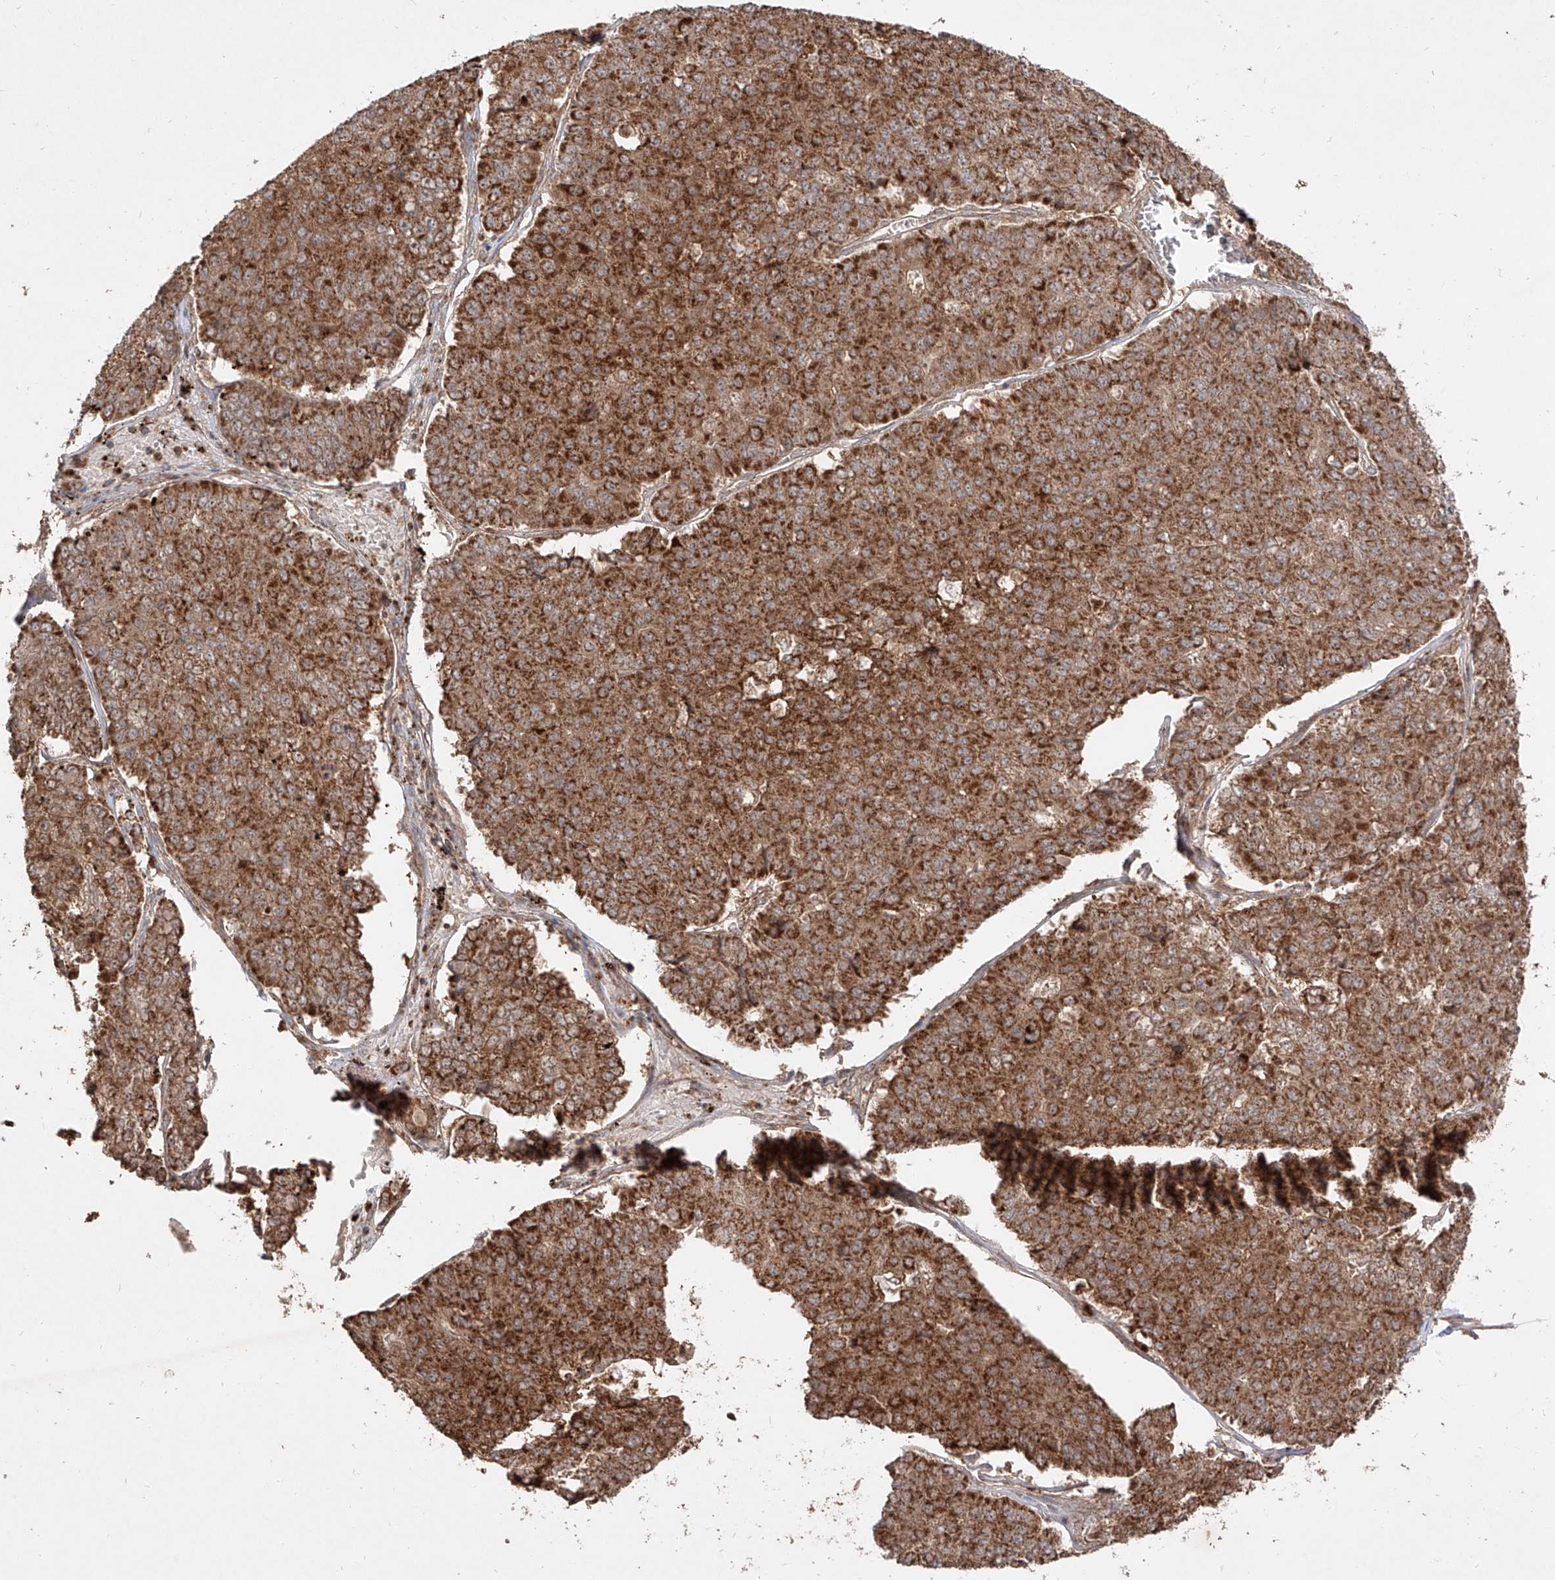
{"staining": {"intensity": "strong", "quantity": ">75%", "location": "cytoplasmic/membranous"}, "tissue": "pancreatic cancer", "cell_type": "Tumor cells", "image_type": "cancer", "snomed": [{"axis": "morphology", "description": "Adenocarcinoma, NOS"}, {"axis": "topography", "description": "Pancreas"}], "caption": "Immunohistochemical staining of pancreatic cancer displays high levels of strong cytoplasmic/membranous expression in approximately >75% of tumor cells.", "gene": "AIM2", "patient": {"sex": "male", "age": 50}}